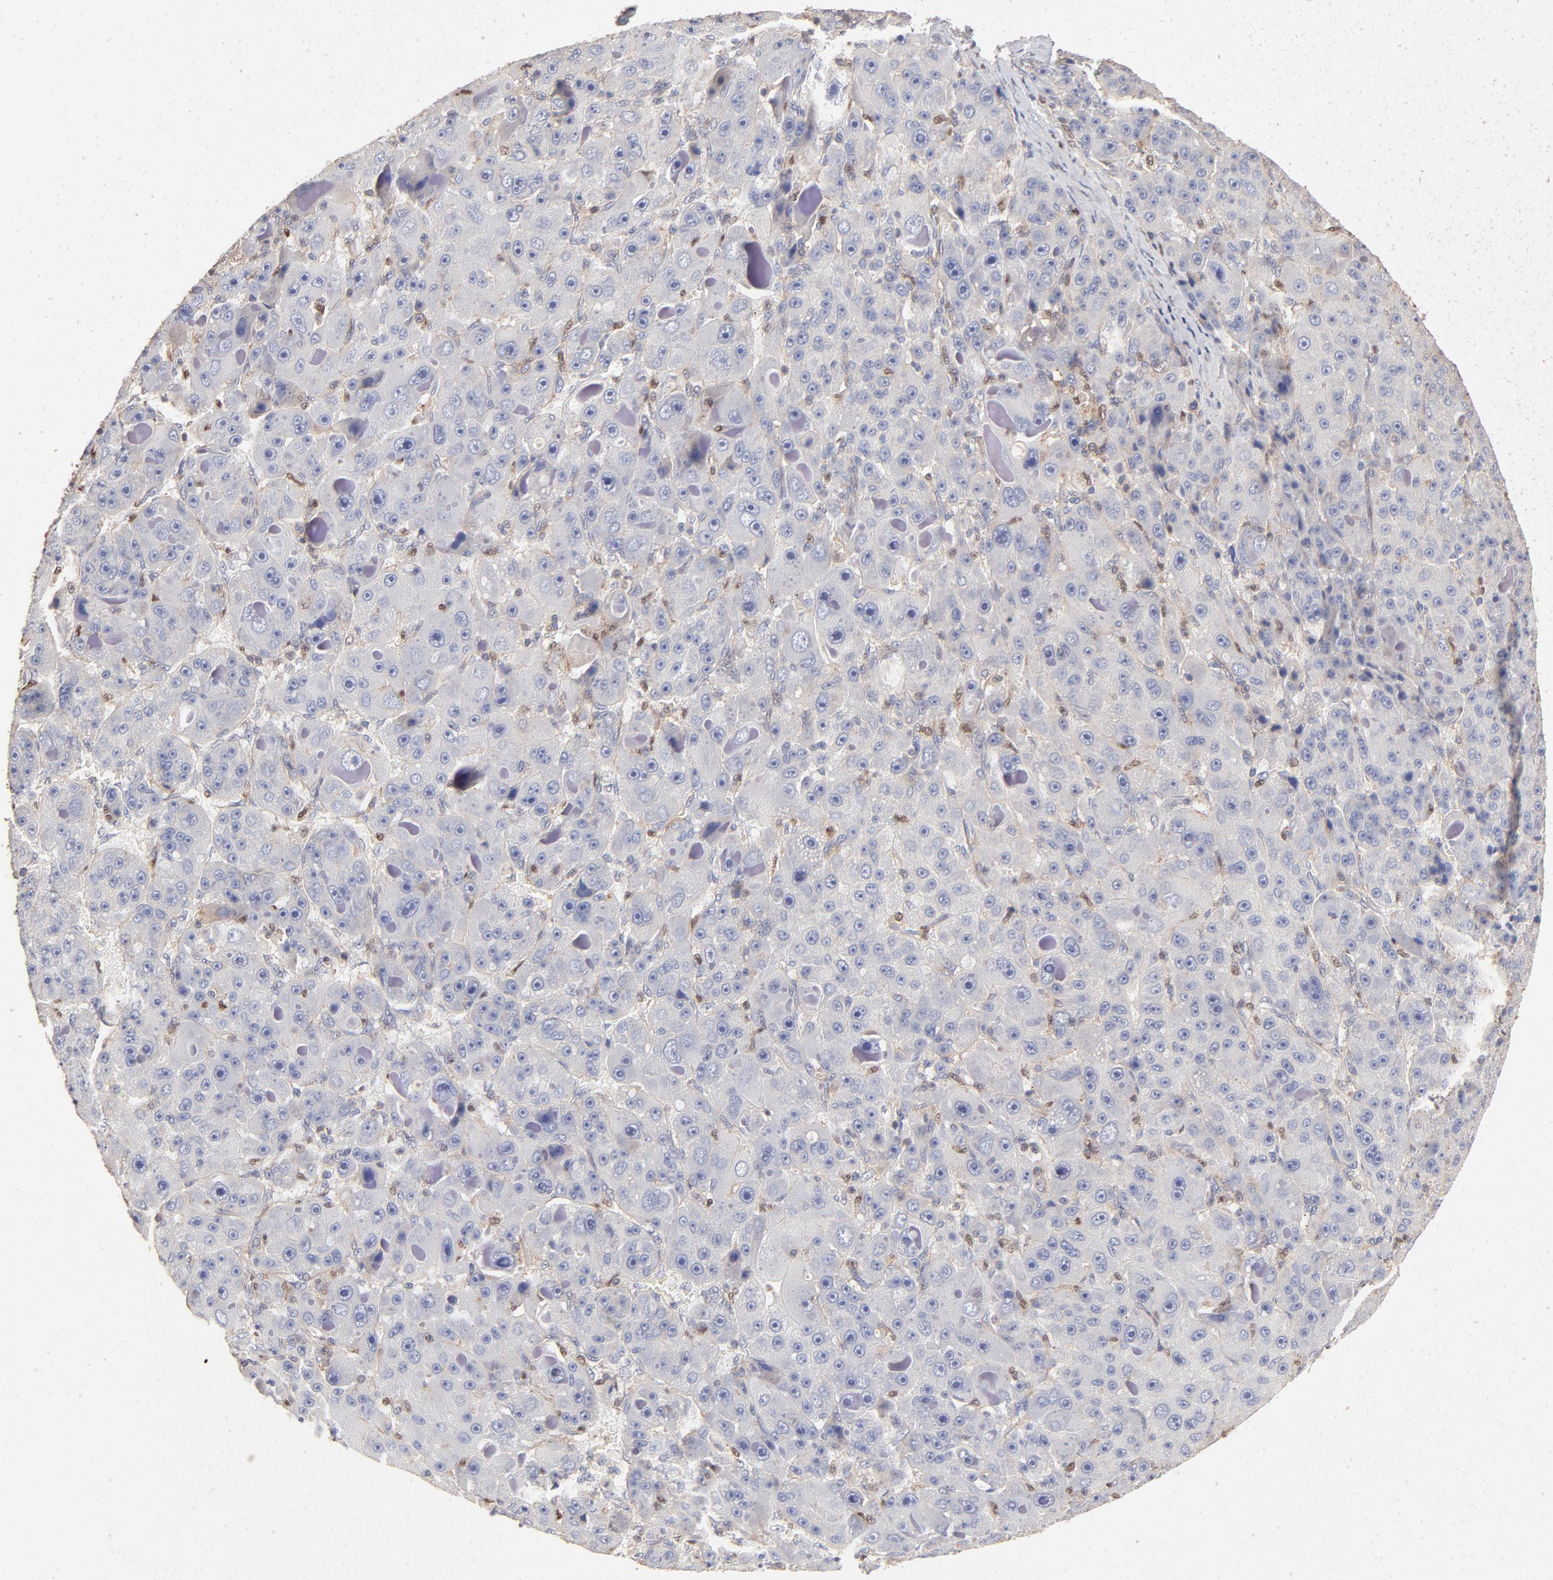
{"staining": {"intensity": "negative", "quantity": "none", "location": "none"}, "tissue": "liver cancer", "cell_type": "Tumor cells", "image_type": "cancer", "snomed": [{"axis": "morphology", "description": "Carcinoma, Hepatocellular, NOS"}, {"axis": "topography", "description": "Liver"}], "caption": "This is a histopathology image of immunohistochemistry staining of liver cancer, which shows no staining in tumor cells.", "gene": "ARHGEF6", "patient": {"sex": "male", "age": 76}}